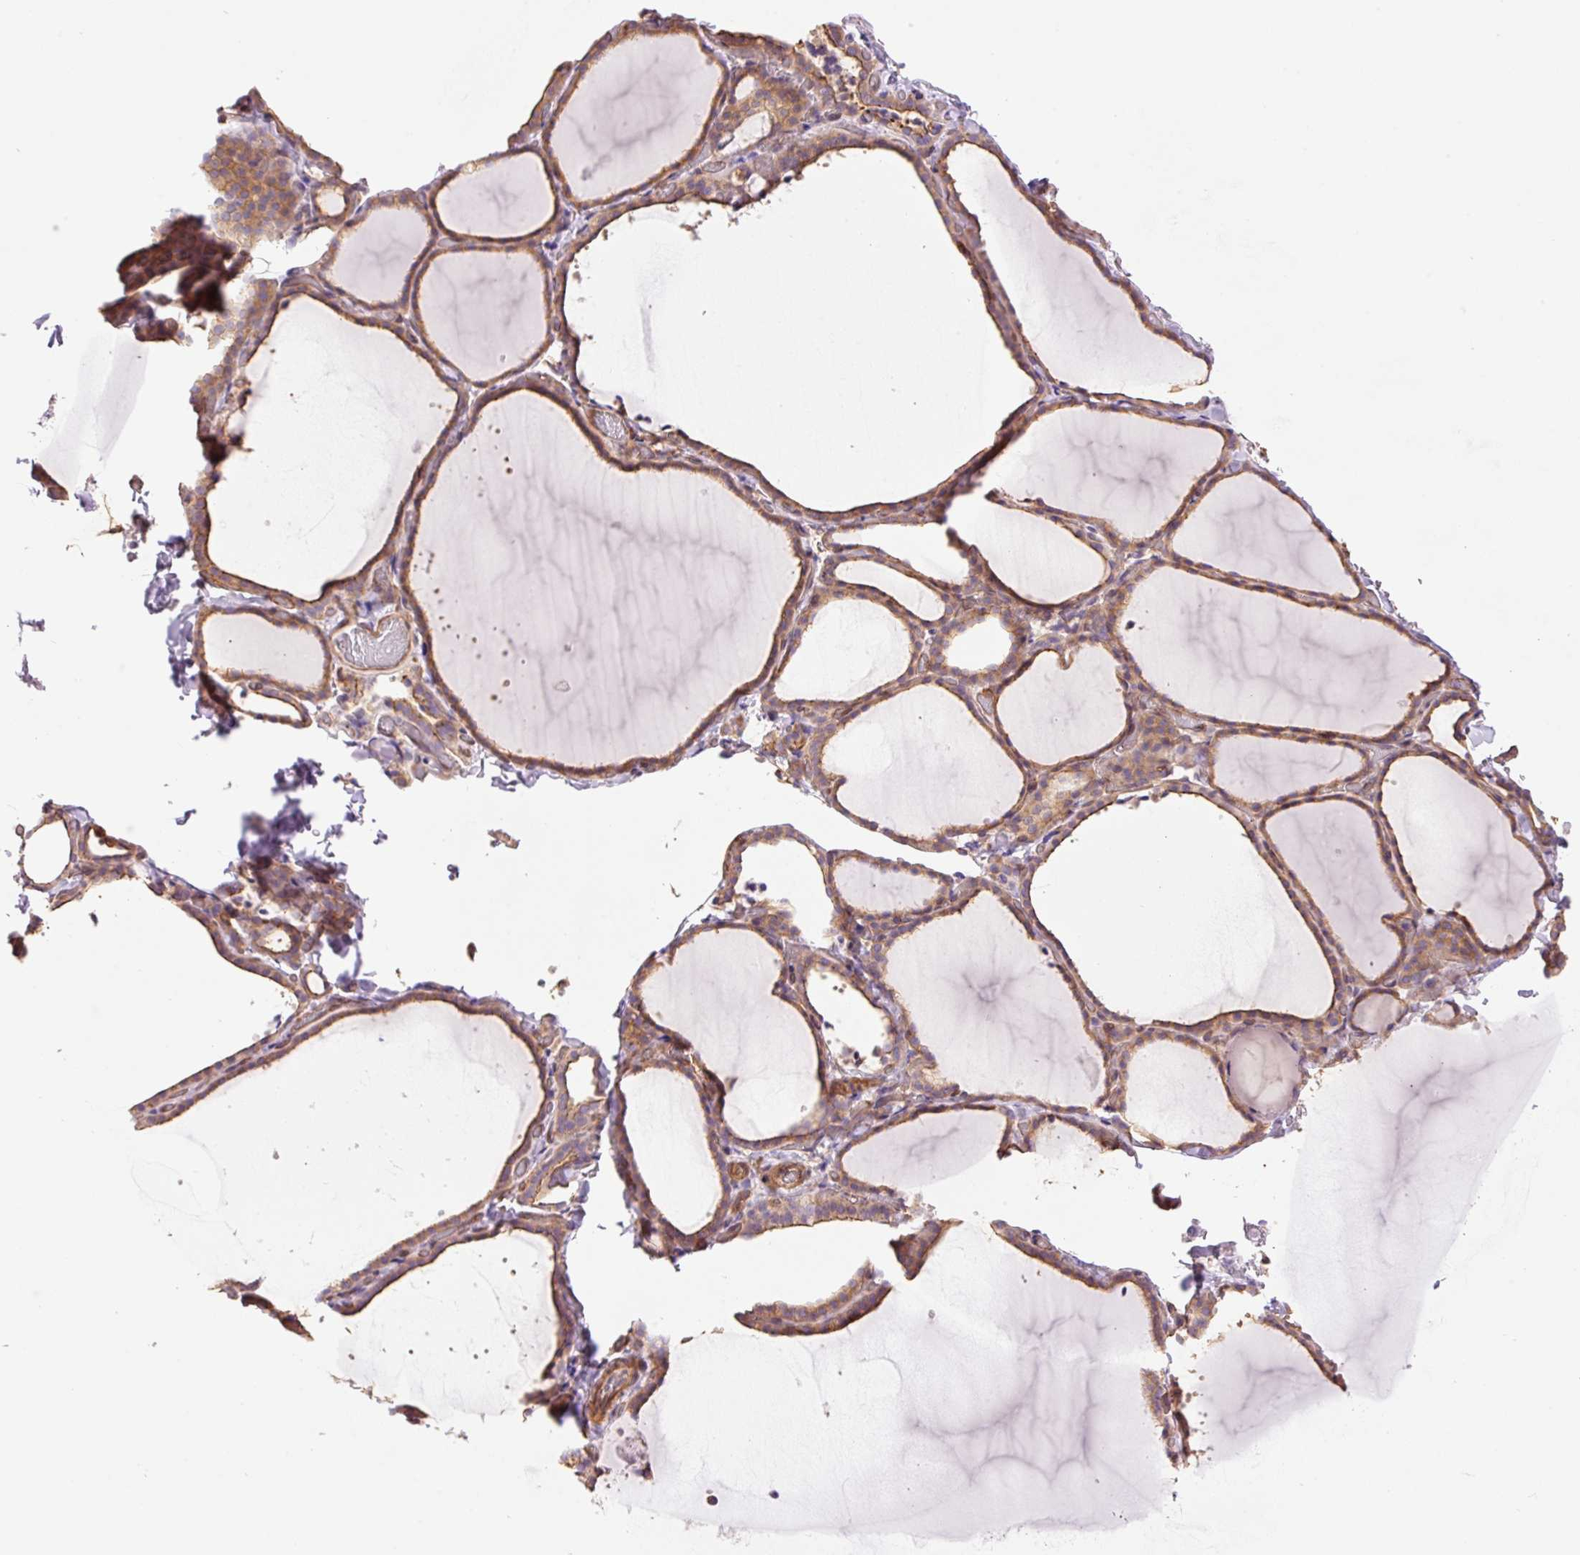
{"staining": {"intensity": "moderate", "quantity": ">75%", "location": "cytoplasmic/membranous"}, "tissue": "thyroid gland", "cell_type": "Glandular cells", "image_type": "normal", "snomed": [{"axis": "morphology", "description": "Normal tissue, NOS"}, {"axis": "topography", "description": "Thyroid gland"}], "caption": "The photomicrograph demonstrates immunohistochemical staining of normal thyroid gland. There is moderate cytoplasmic/membranous staining is appreciated in about >75% of glandular cells.", "gene": "PPP1R1B", "patient": {"sex": "female", "age": 22}}